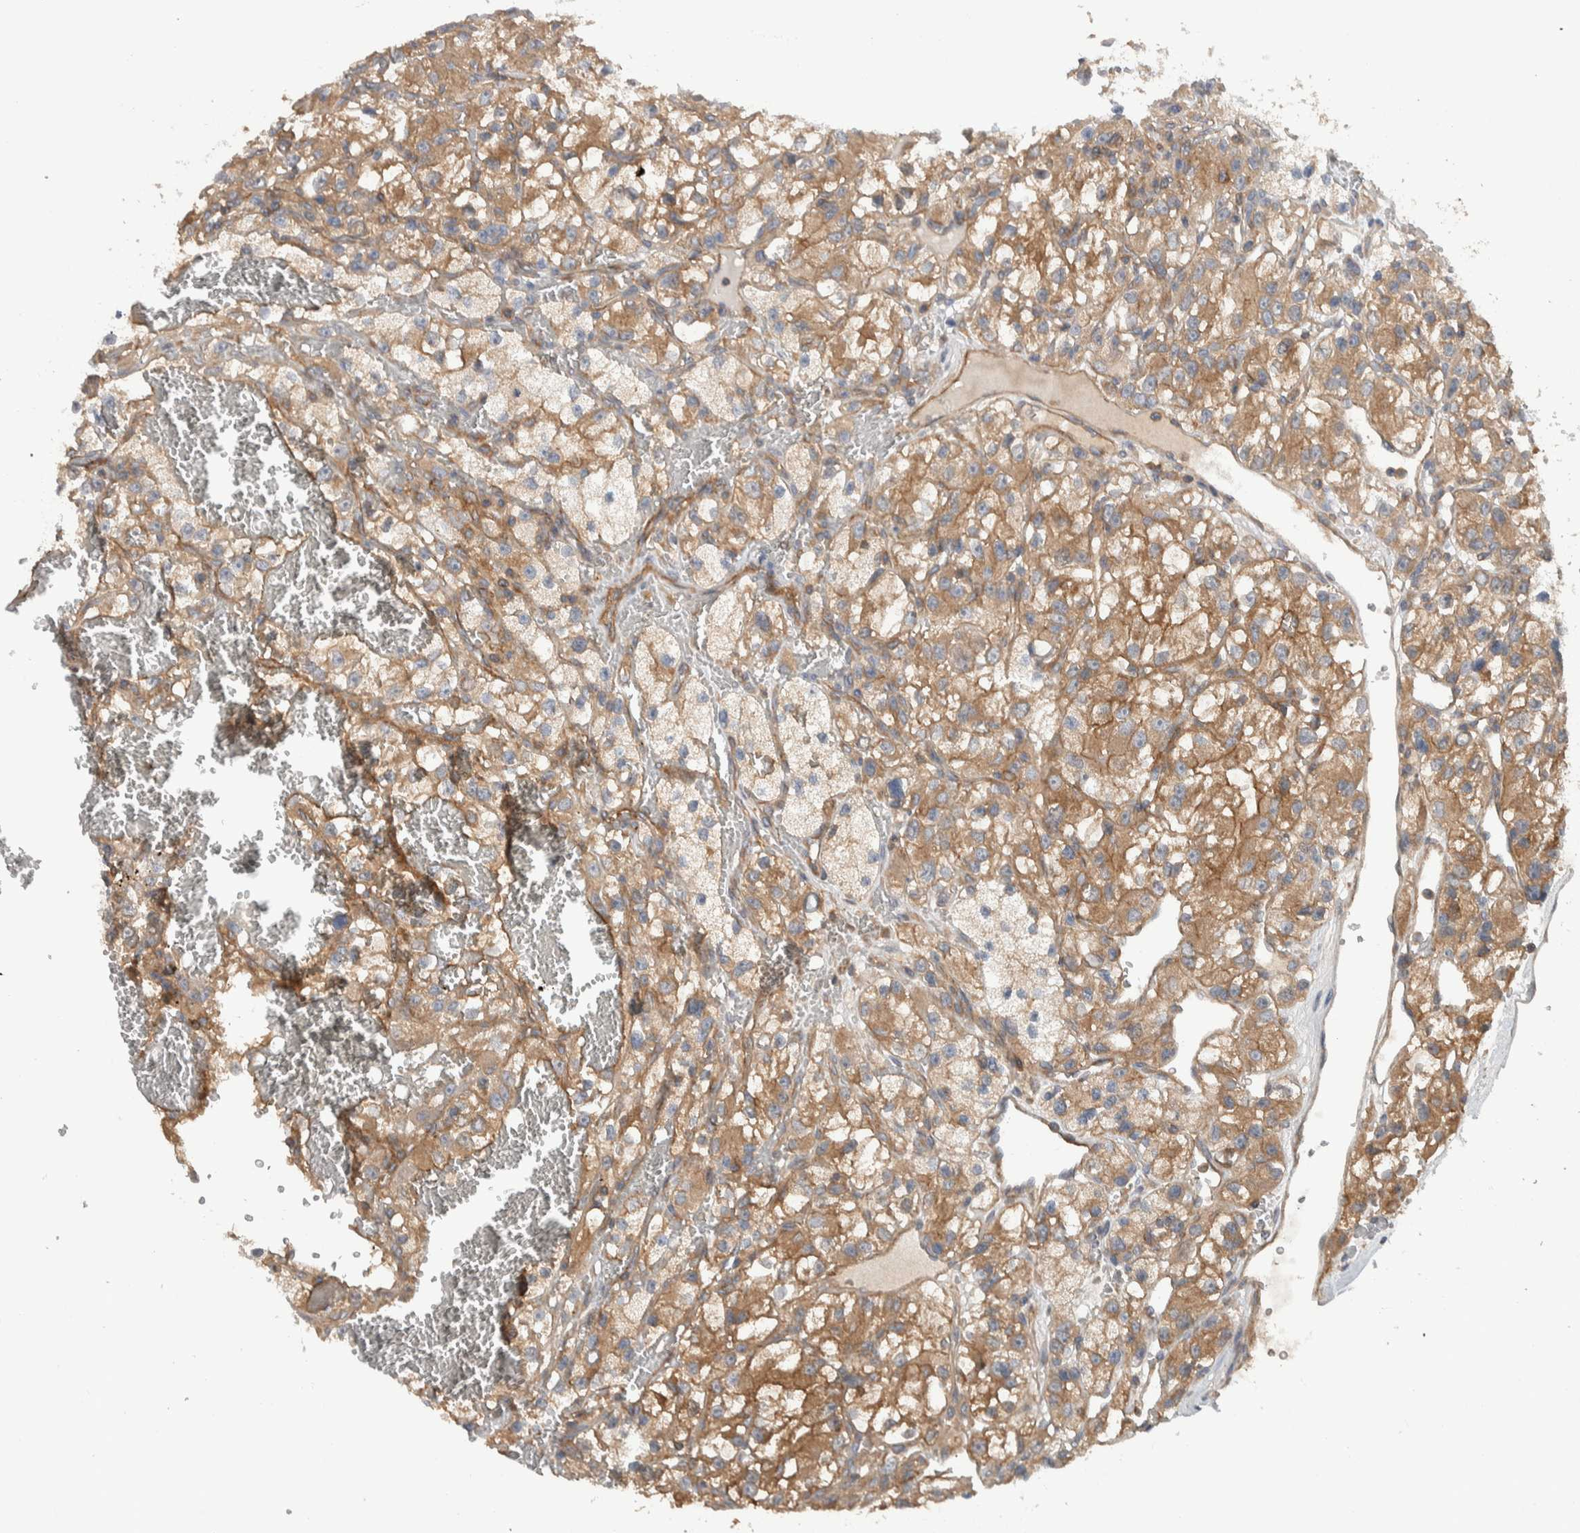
{"staining": {"intensity": "moderate", "quantity": ">75%", "location": "cytoplasmic/membranous"}, "tissue": "renal cancer", "cell_type": "Tumor cells", "image_type": "cancer", "snomed": [{"axis": "morphology", "description": "Adenocarcinoma, NOS"}, {"axis": "topography", "description": "Kidney"}], "caption": "The image demonstrates staining of renal adenocarcinoma, revealing moderate cytoplasmic/membranous protein staining (brown color) within tumor cells.", "gene": "MPRIP", "patient": {"sex": "female", "age": 57}}